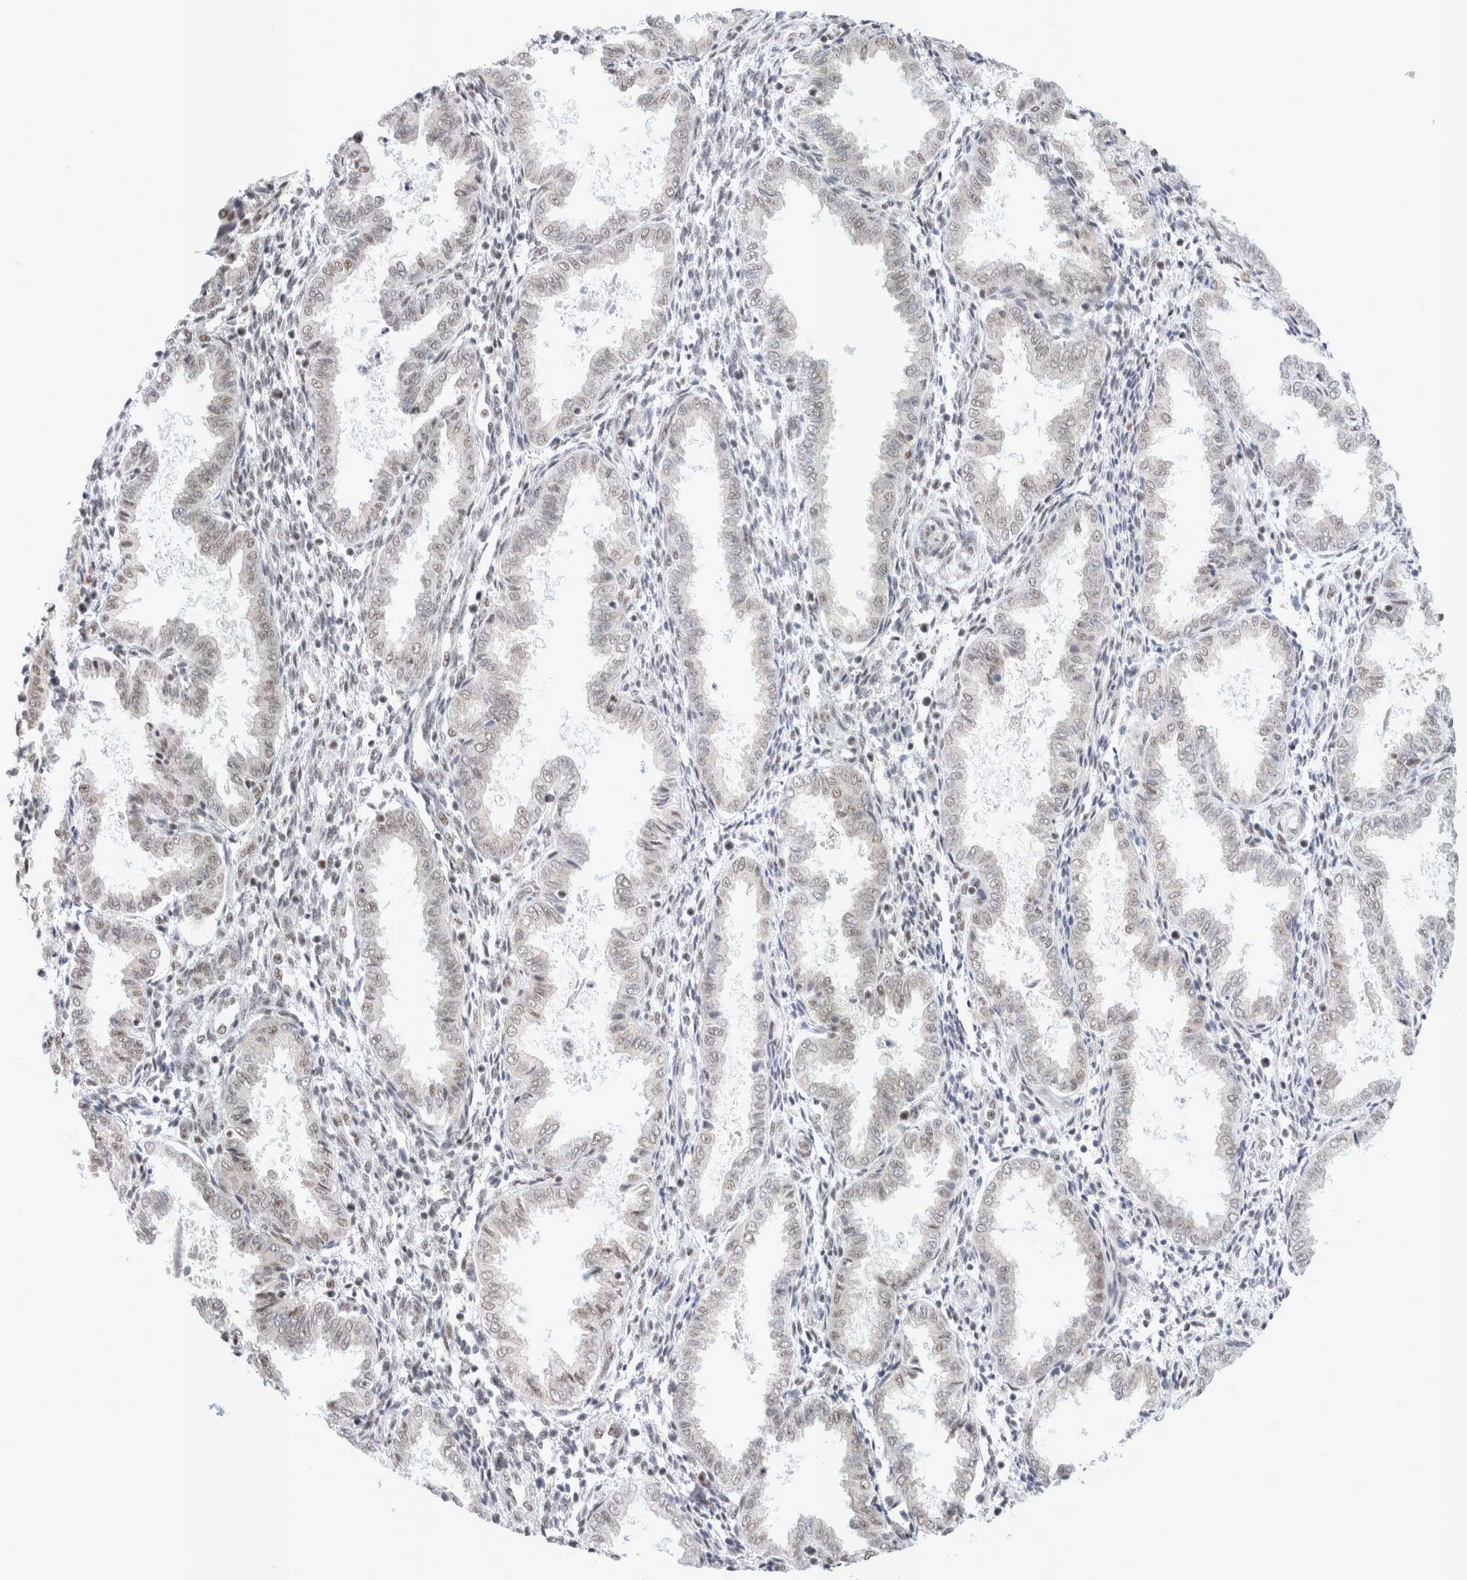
{"staining": {"intensity": "weak", "quantity": "25%-75%", "location": "nuclear"}, "tissue": "endometrium", "cell_type": "Cells in endometrial stroma", "image_type": "normal", "snomed": [{"axis": "morphology", "description": "Normal tissue, NOS"}, {"axis": "topography", "description": "Endometrium"}], "caption": "Brown immunohistochemical staining in normal human endometrium shows weak nuclear positivity in about 25%-75% of cells in endometrial stroma. Using DAB (3,3'-diaminobenzidine) (brown) and hematoxylin (blue) stains, captured at high magnification using brightfield microscopy.", "gene": "TRMT12", "patient": {"sex": "female", "age": 33}}